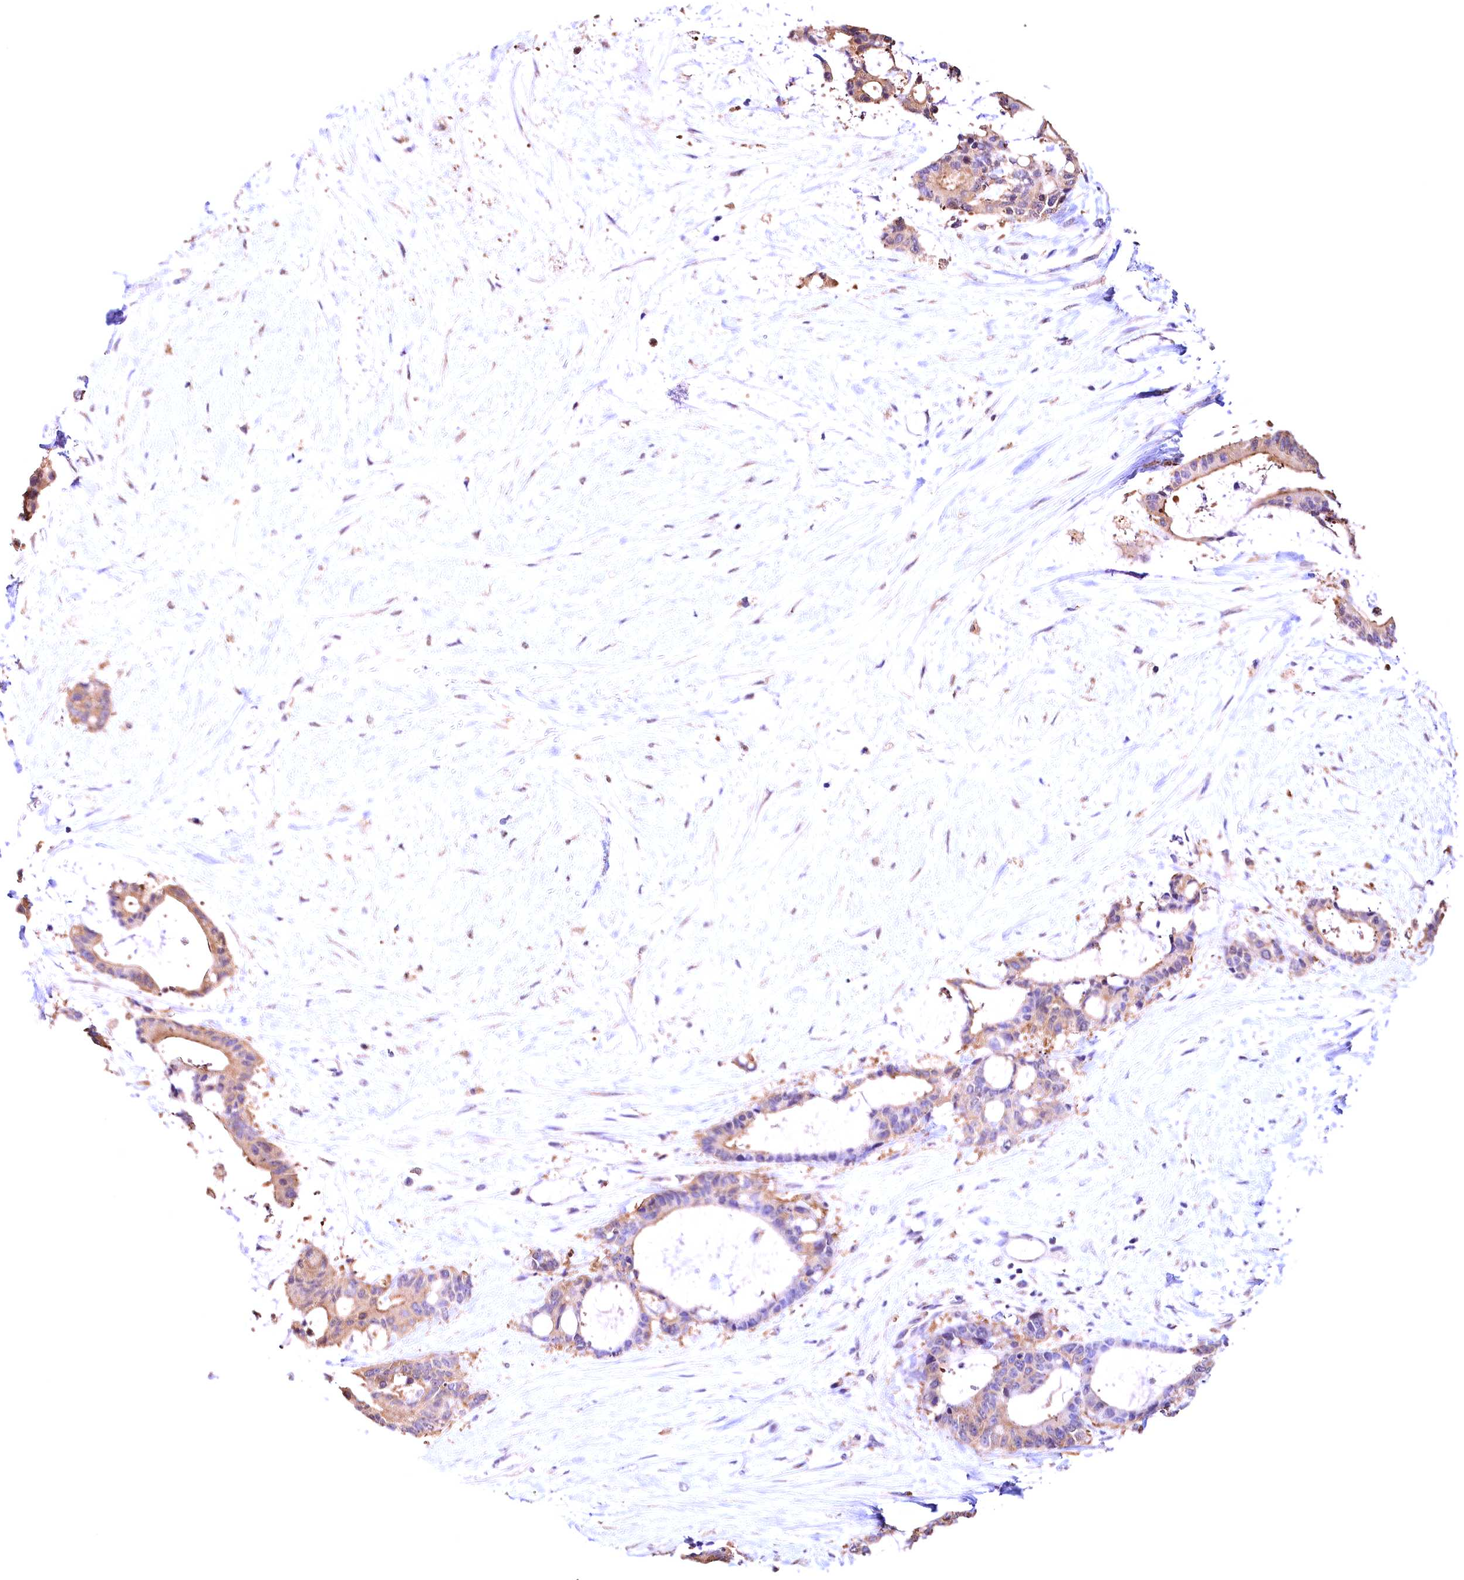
{"staining": {"intensity": "moderate", "quantity": "25%-75%", "location": "cytoplasmic/membranous"}, "tissue": "liver cancer", "cell_type": "Tumor cells", "image_type": "cancer", "snomed": [{"axis": "morphology", "description": "Normal tissue, NOS"}, {"axis": "morphology", "description": "Cholangiocarcinoma"}, {"axis": "topography", "description": "Liver"}, {"axis": "topography", "description": "Peripheral nerve tissue"}], "caption": "Liver cancer (cholangiocarcinoma) tissue exhibits moderate cytoplasmic/membranous expression in about 25%-75% of tumor cells, visualized by immunohistochemistry.", "gene": "OAS3", "patient": {"sex": "female", "age": 73}}